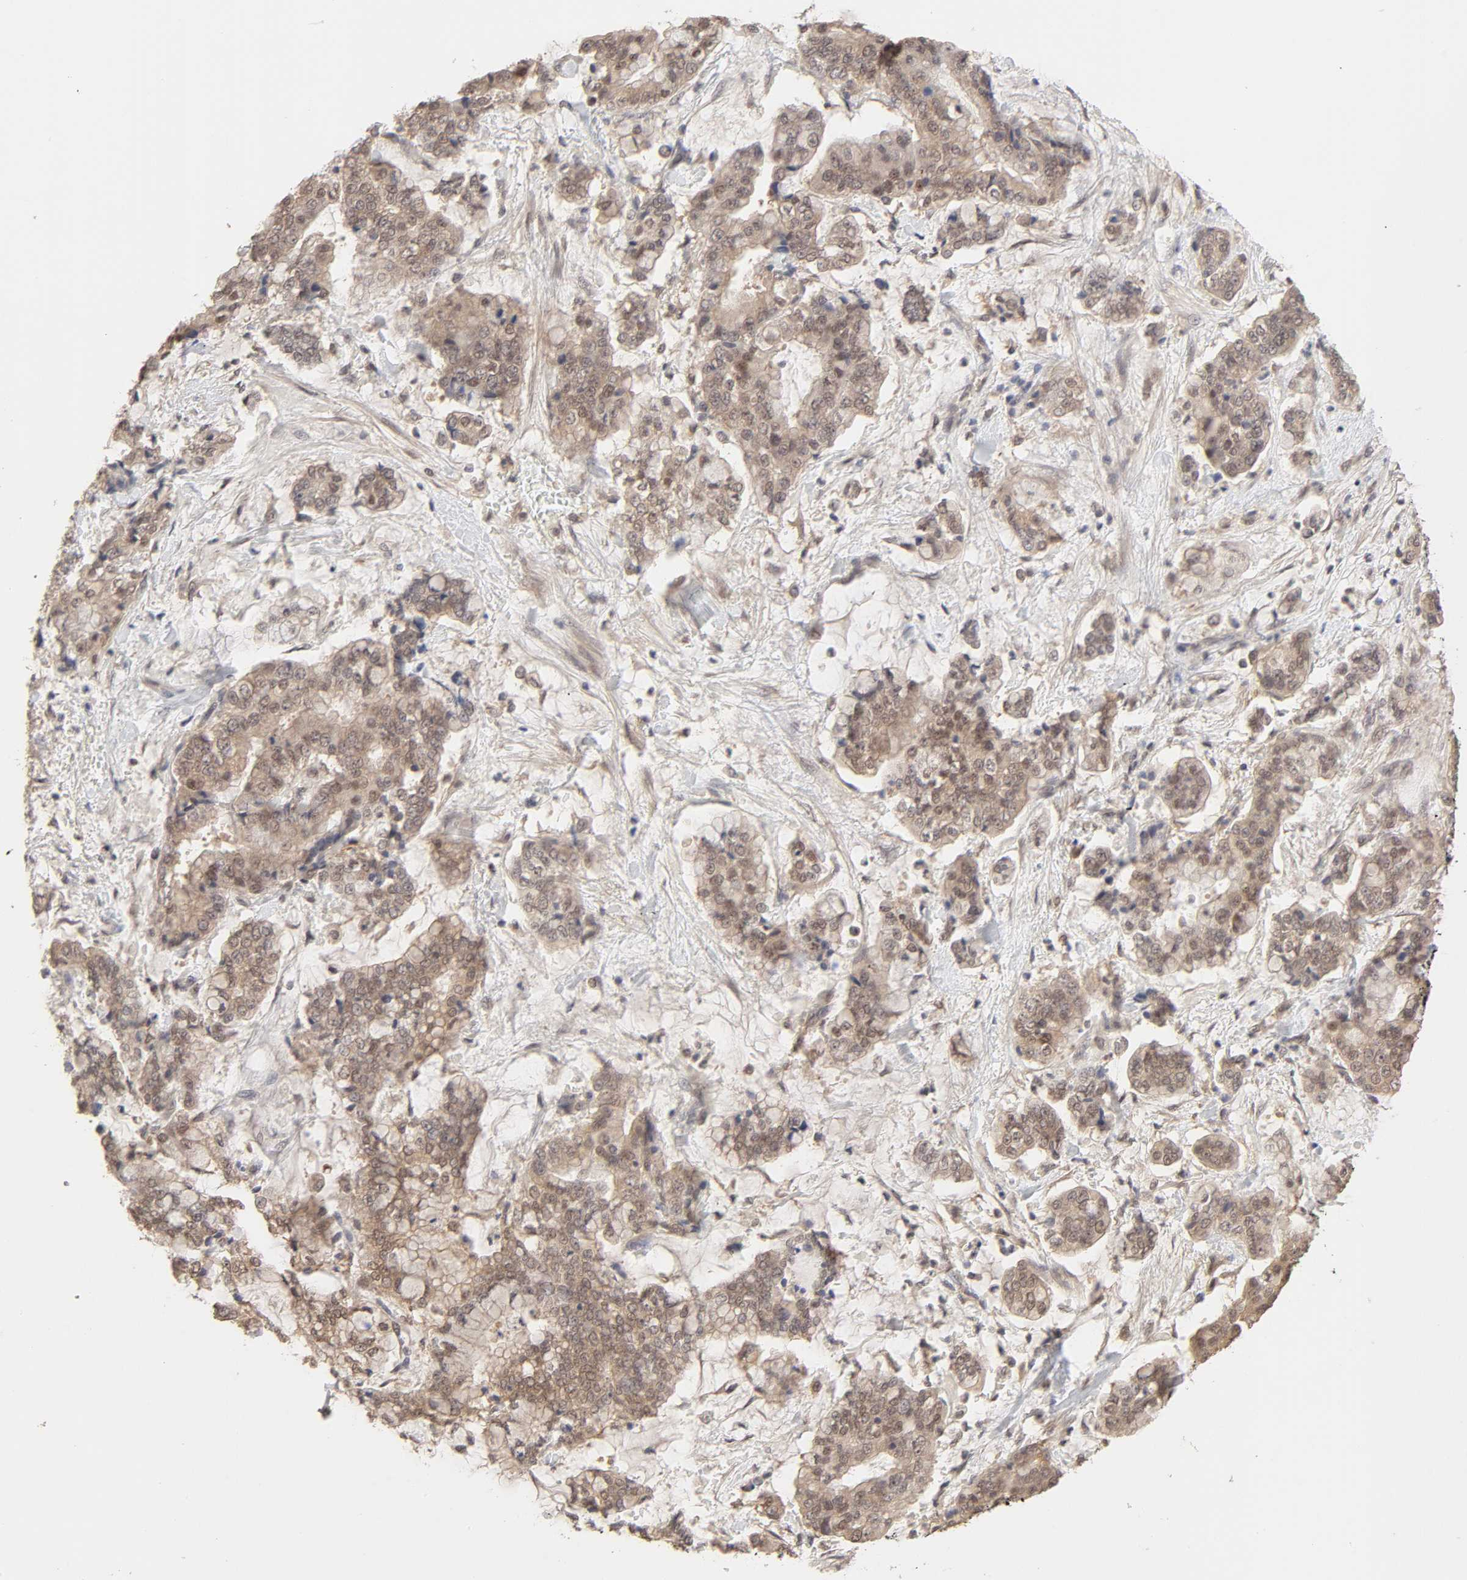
{"staining": {"intensity": "moderate", "quantity": ">75%", "location": "cytoplasmic/membranous"}, "tissue": "stomach cancer", "cell_type": "Tumor cells", "image_type": "cancer", "snomed": [{"axis": "morphology", "description": "Normal tissue, NOS"}, {"axis": "morphology", "description": "Adenocarcinoma, NOS"}, {"axis": "topography", "description": "Stomach, upper"}, {"axis": "topography", "description": "Stomach"}], "caption": "Human adenocarcinoma (stomach) stained for a protein (brown) demonstrates moderate cytoplasmic/membranous positive expression in approximately >75% of tumor cells.", "gene": "MAPK1", "patient": {"sex": "male", "age": 76}}